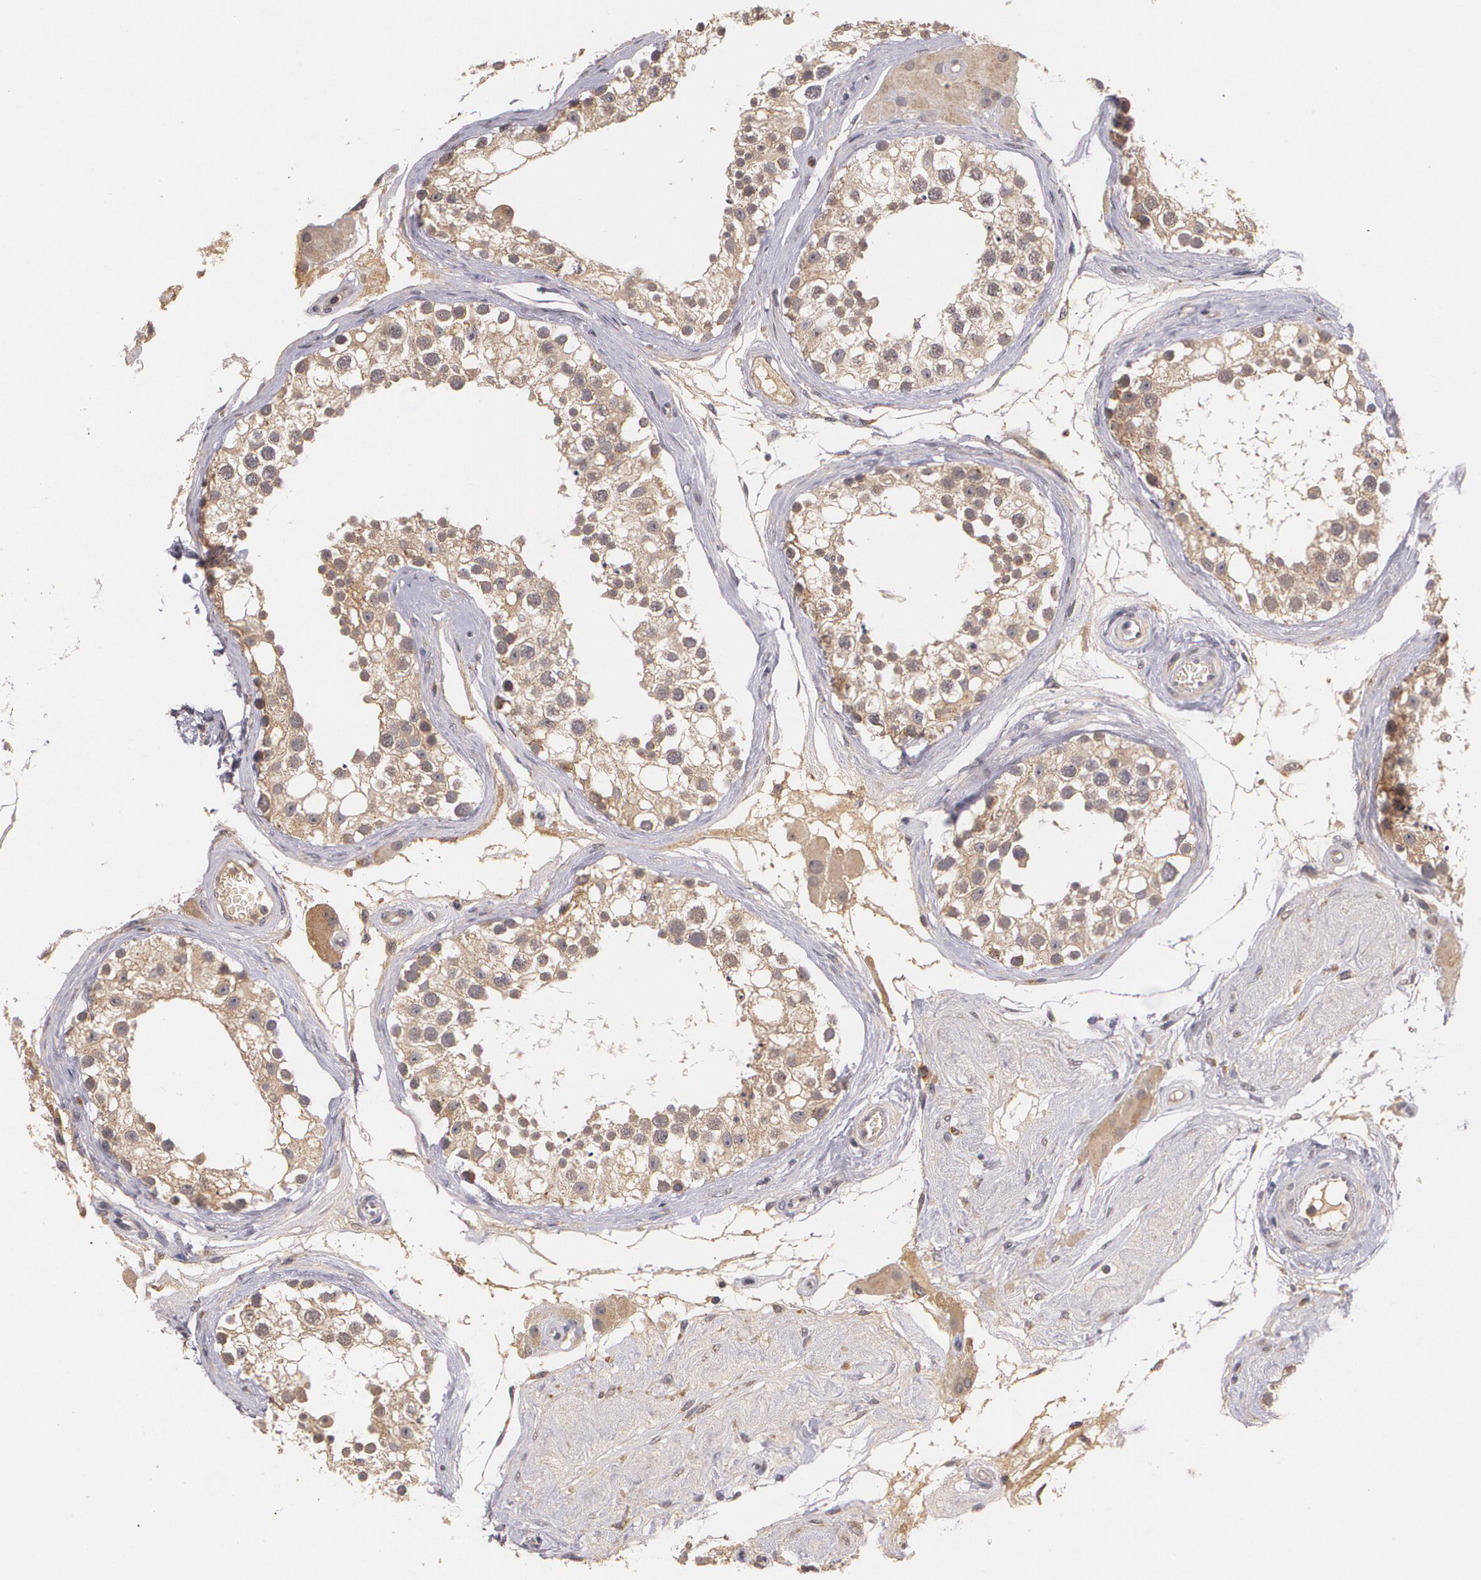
{"staining": {"intensity": "moderate", "quantity": ">75%", "location": "cytoplasmic/membranous"}, "tissue": "testis", "cell_type": "Cells in seminiferous ducts", "image_type": "normal", "snomed": [{"axis": "morphology", "description": "Normal tissue, NOS"}, {"axis": "topography", "description": "Testis"}], "caption": "Protein expression analysis of benign human testis reveals moderate cytoplasmic/membranous expression in approximately >75% of cells in seminiferous ducts. Using DAB (brown) and hematoxylin (blue) stains, captured at high magnification using brightfield microscopy.", "gene": "IFNGR2", "patient": {"sex": "male", "age": 68}}